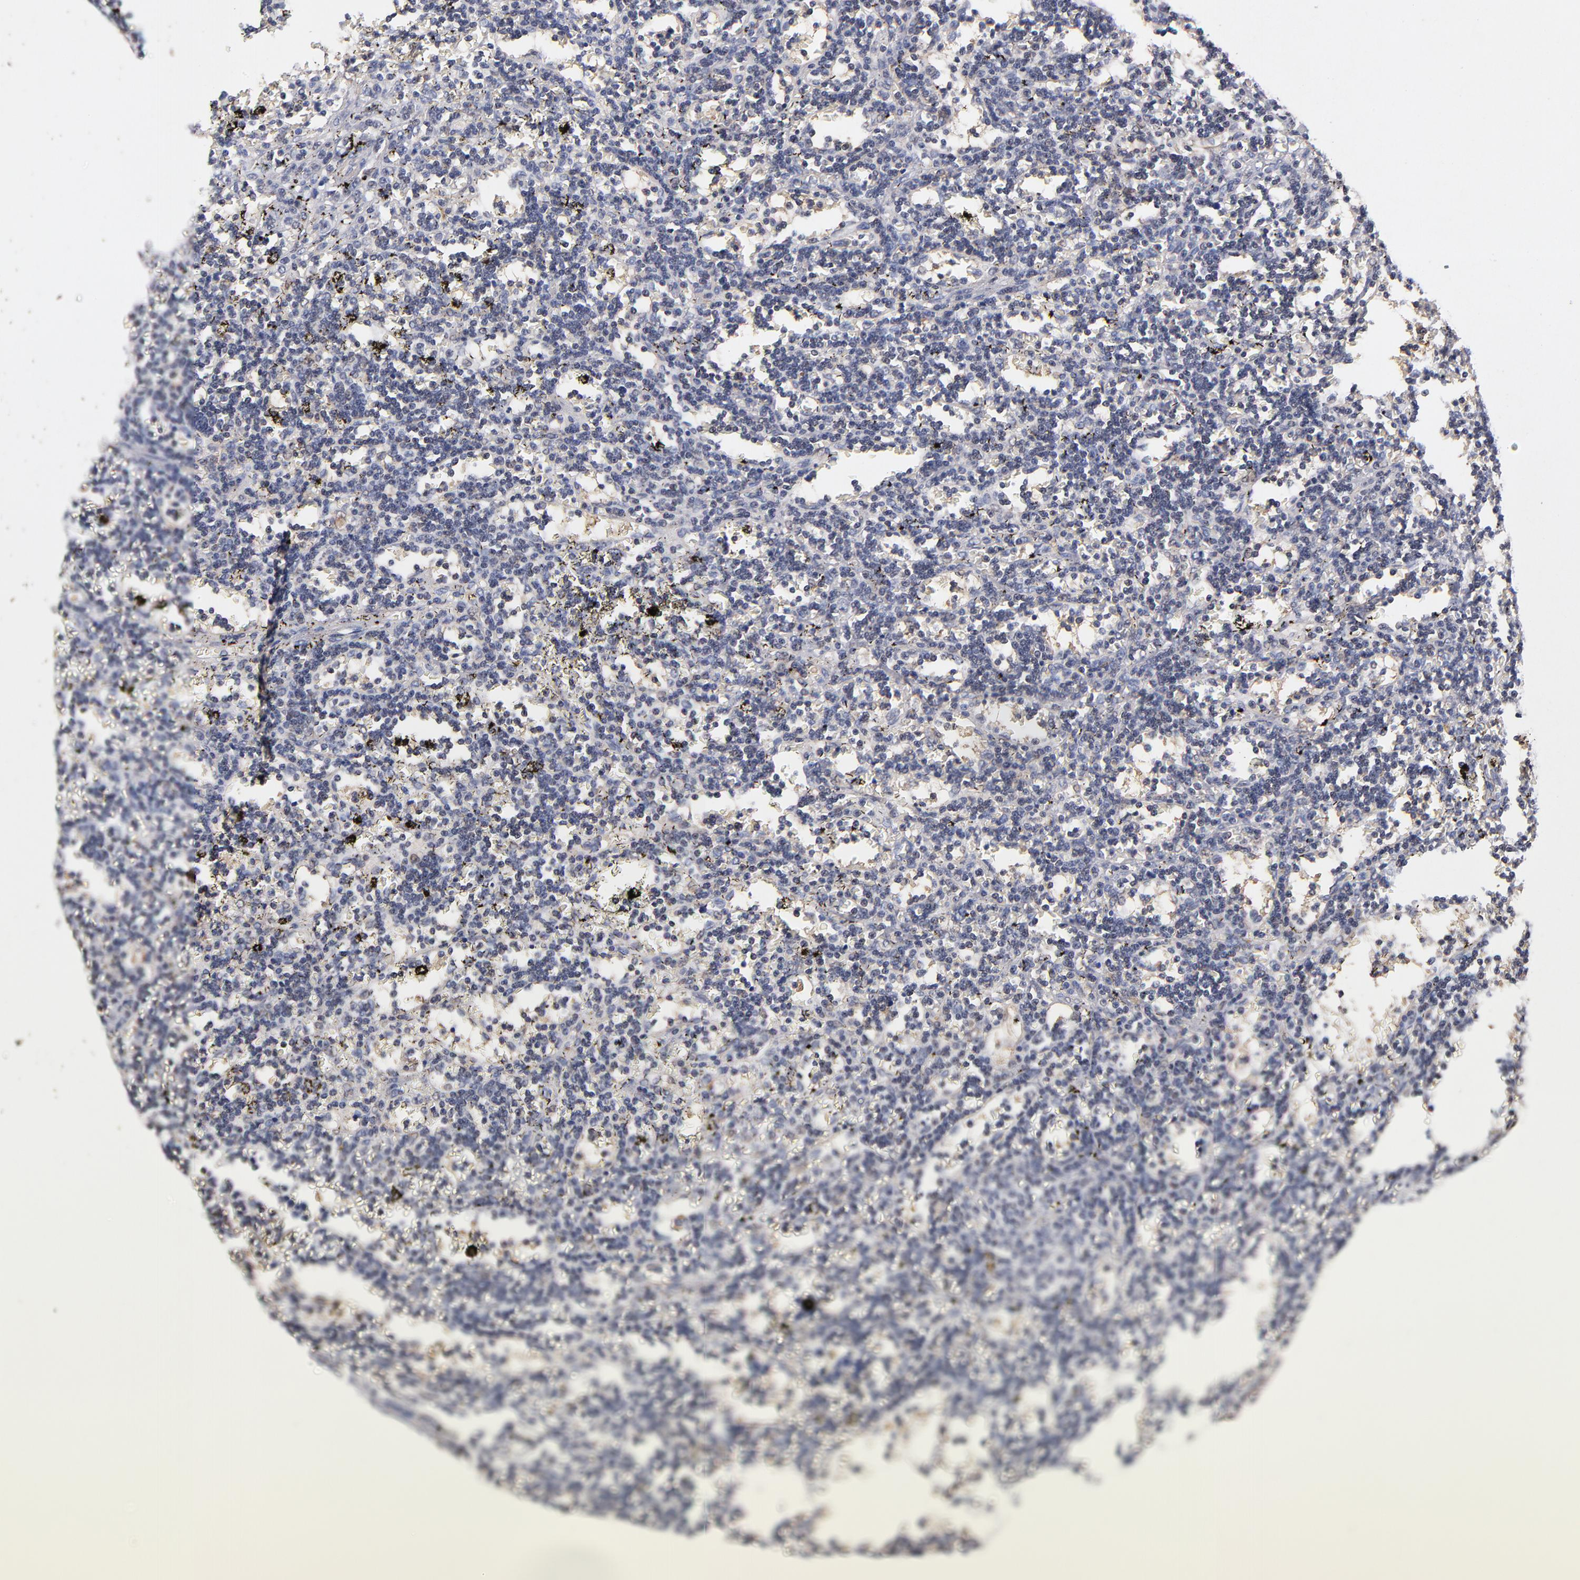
{"staining": {"intensity": "negative", "quantity": "none", "location": "none"}, "tissue": "lymphoma", "cell_type": "Tumor cells", "image_type": "cancer", "snomed": [{"axis": "morphology", "description": "Malignant lymphoma, non-Hodgkin's type, Low grade"}, {"axis": "topography", "description": "Spleen"}], "caption": "Low-grade malignant lymphoma, non-Hodgkin's type was stained to show a protein in brown. There is no significant expression in tumor cells. (DAB IHC, high magnification).", "gene": "GMFG", "patient": {"sex": "male", "age": 60}}